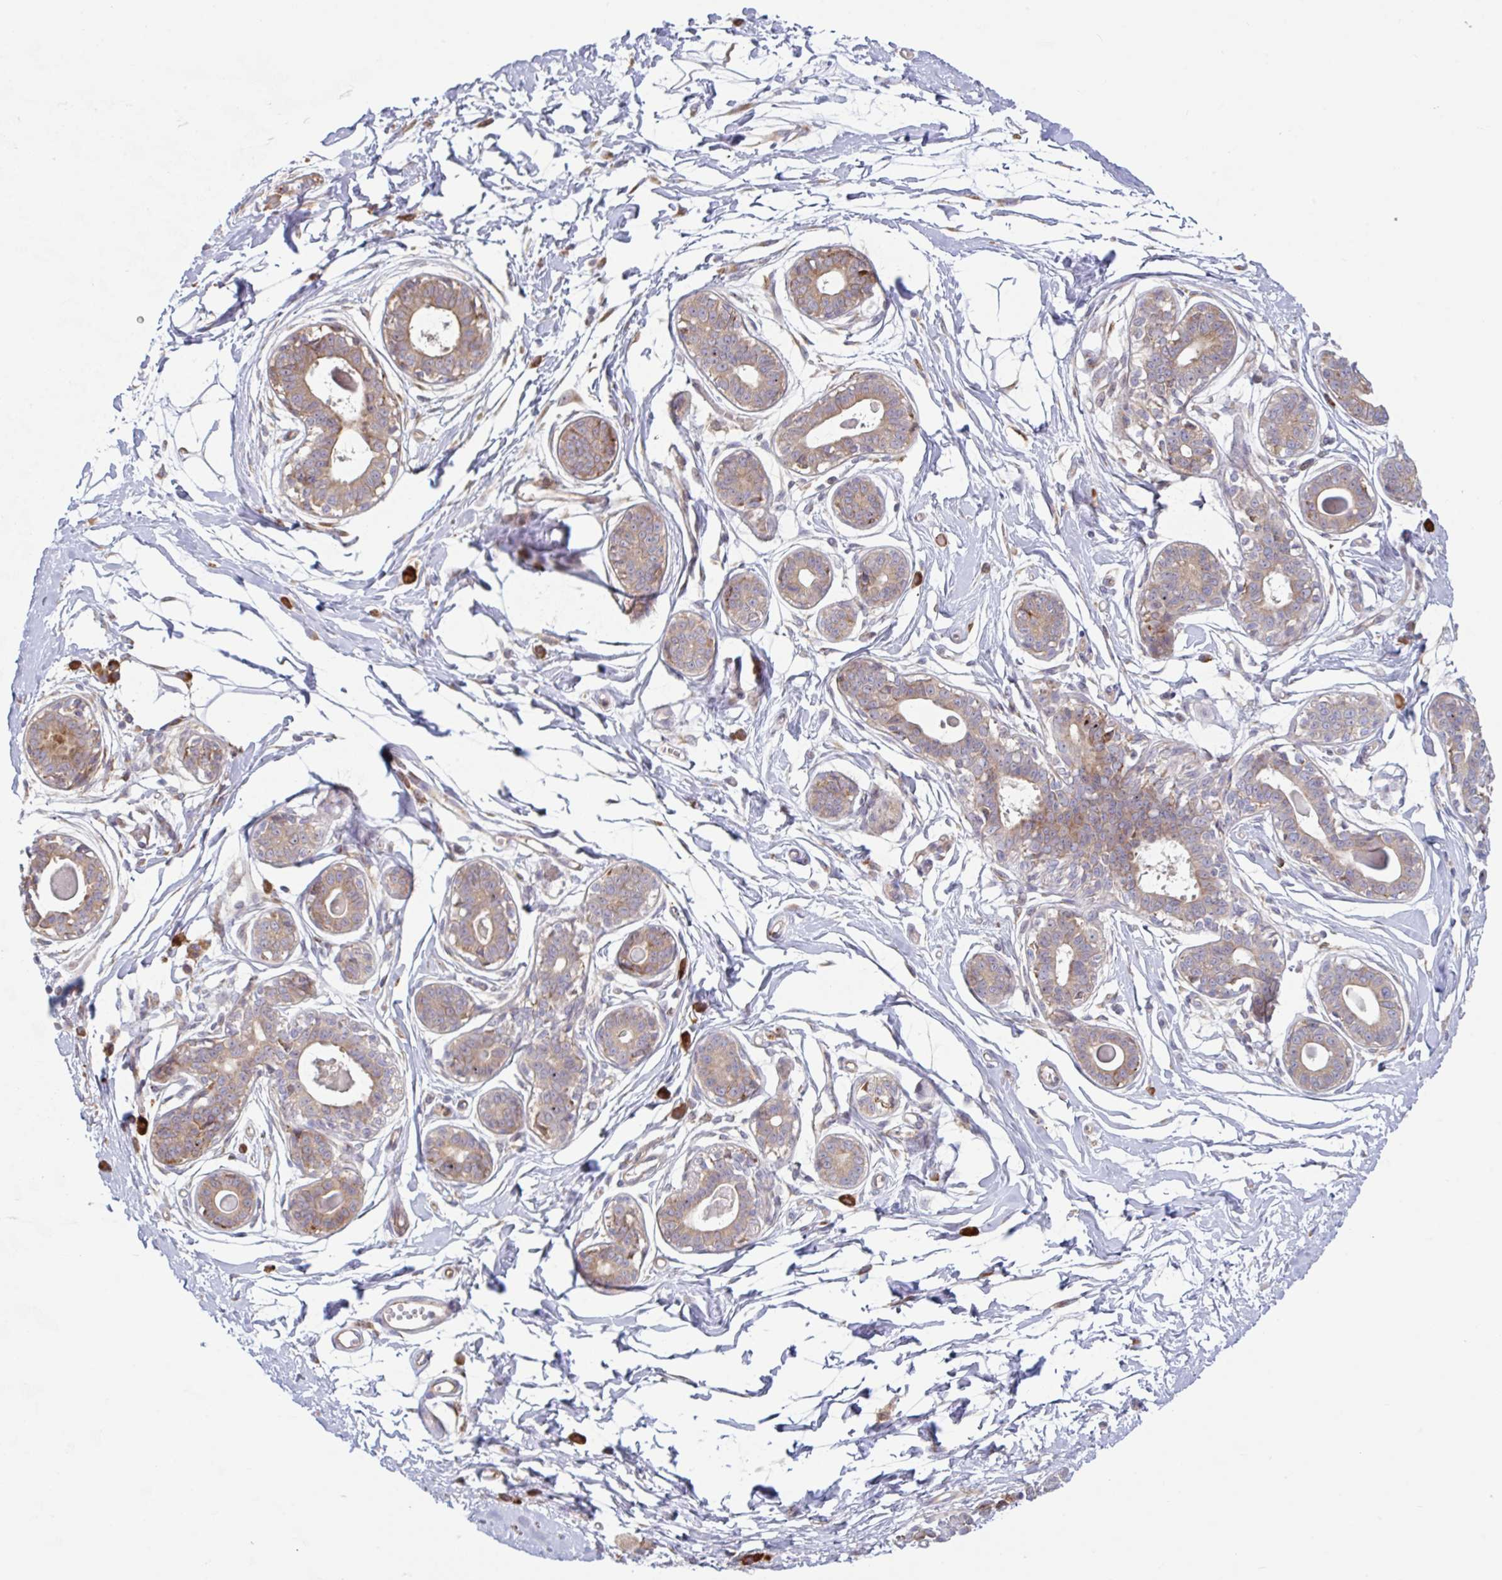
{"staining": {"intensity": "negative", "quantity": "none", "location": "none"}, "tissue": "breast", "cell_type": "Adipocytes", "image_type": "normal", "snomed": [{"axis": "morphology", "description": "Normal tissue, NOS"}, {"axis": "topography", "description": "Breast"}], "caption": "This is an immunohistochemistry micrograph of normal human breast. There is no positivity in adipocytes.", "gene": "RIT1", "patient": {"sex": "female", "age": 45}}